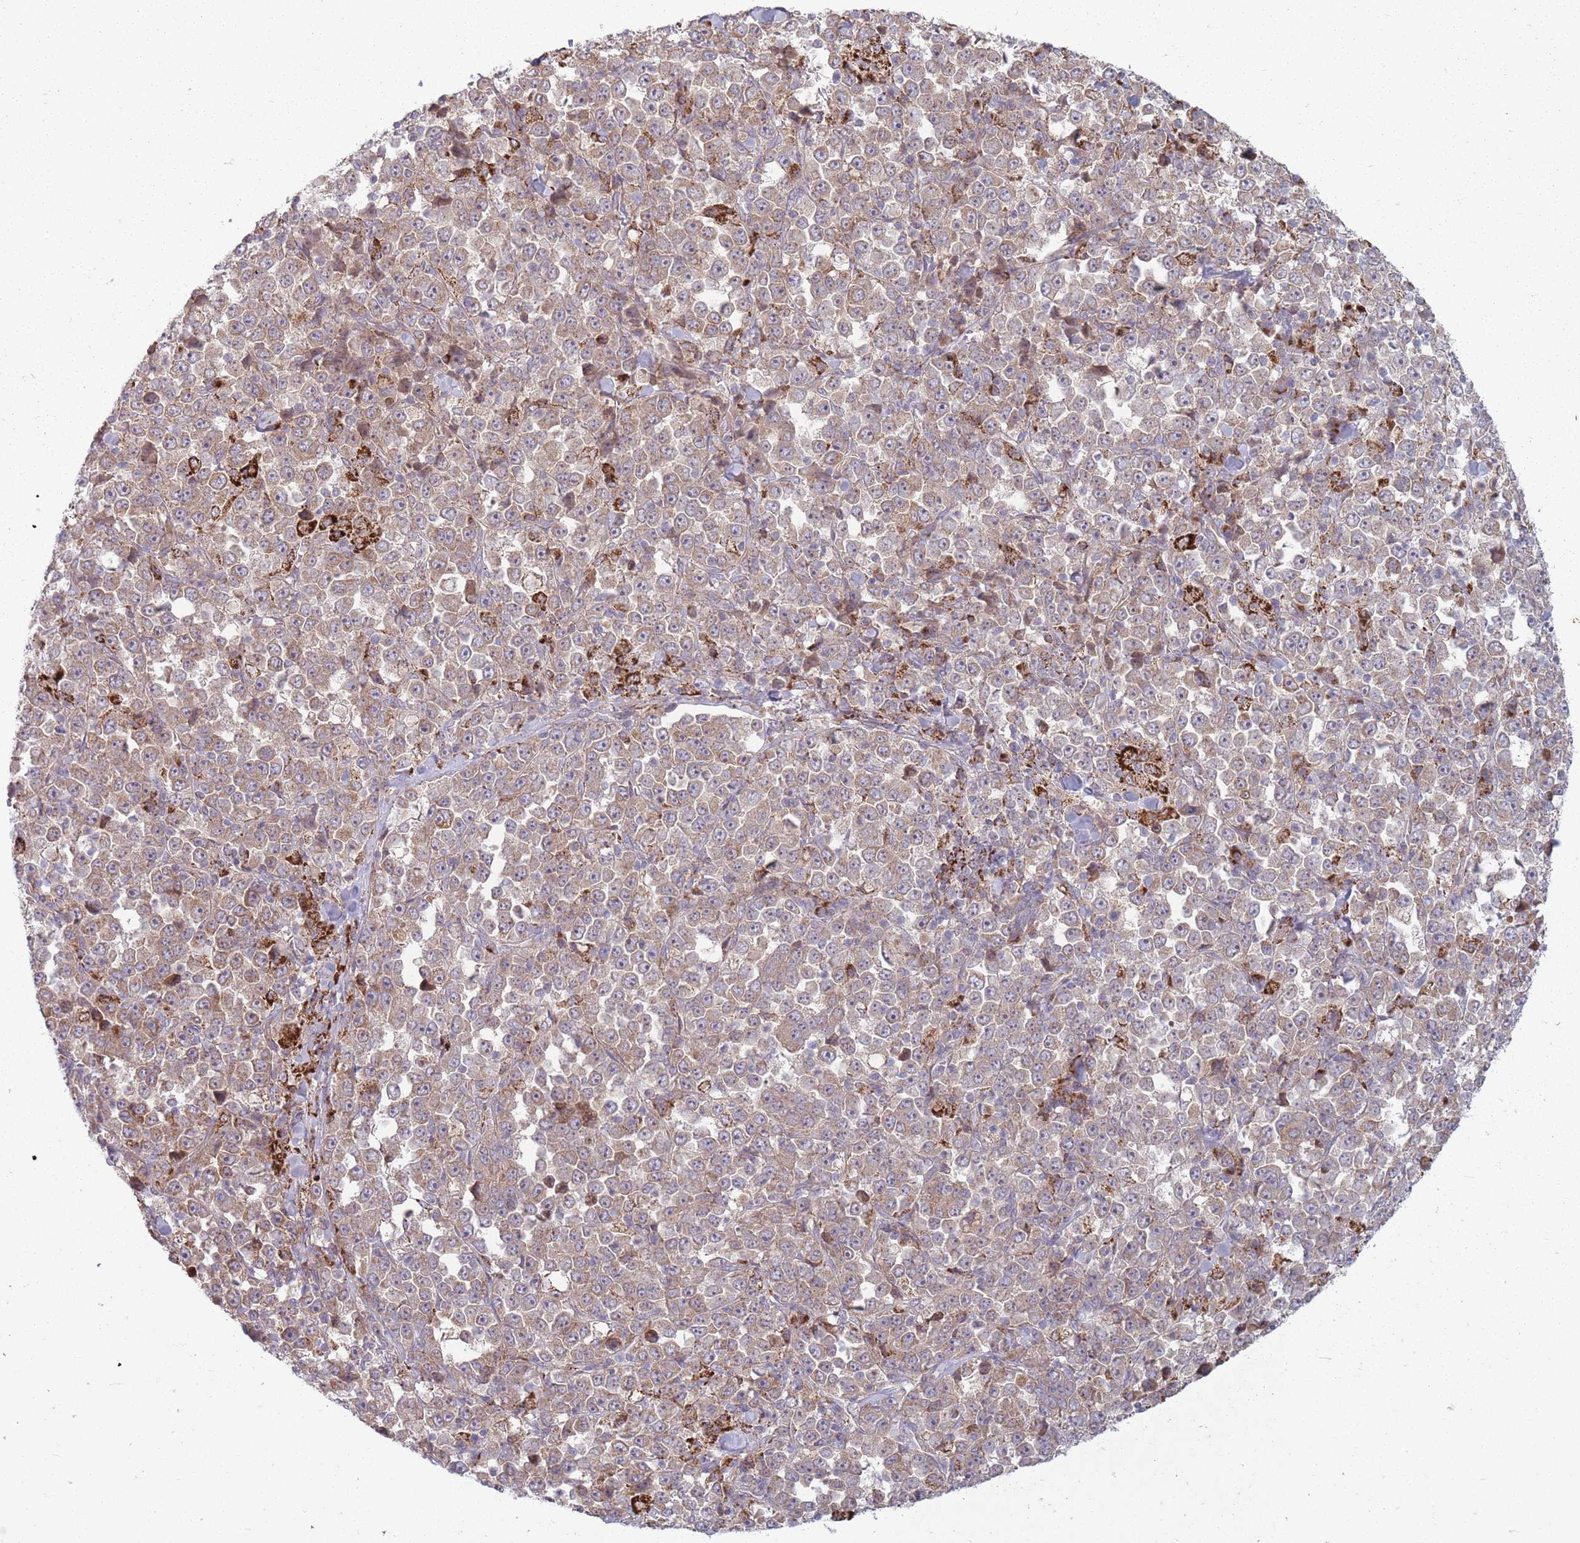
{"staining": {"intensity": "weak", "quantity": "25%-75%", "location": "cytoplasmic/membranous"}, "tissue": "stomach cancer", "cell_type": "Tumor cells", "image_type": "cancer", "snomed": [{"axis": "morphology", "description": "Normal tissue, NOS"}, {"axis": "morphology", "description": "Adenocarcinoma, NOS"}, {"axis": "topography", "description": "Stomach, upper"}, {"axis": "topography", "description": "Stomach"}], "caption": "Immunohistochemical staining of stomach cancer (adenocarcinoma) demonstrates low levels of weak cytoplasmic/membranous protein expression in approximately 25%-75% of tumor cells.", "gene": "OR10Q1", "patient": {"sex": "male", "age": 59}}